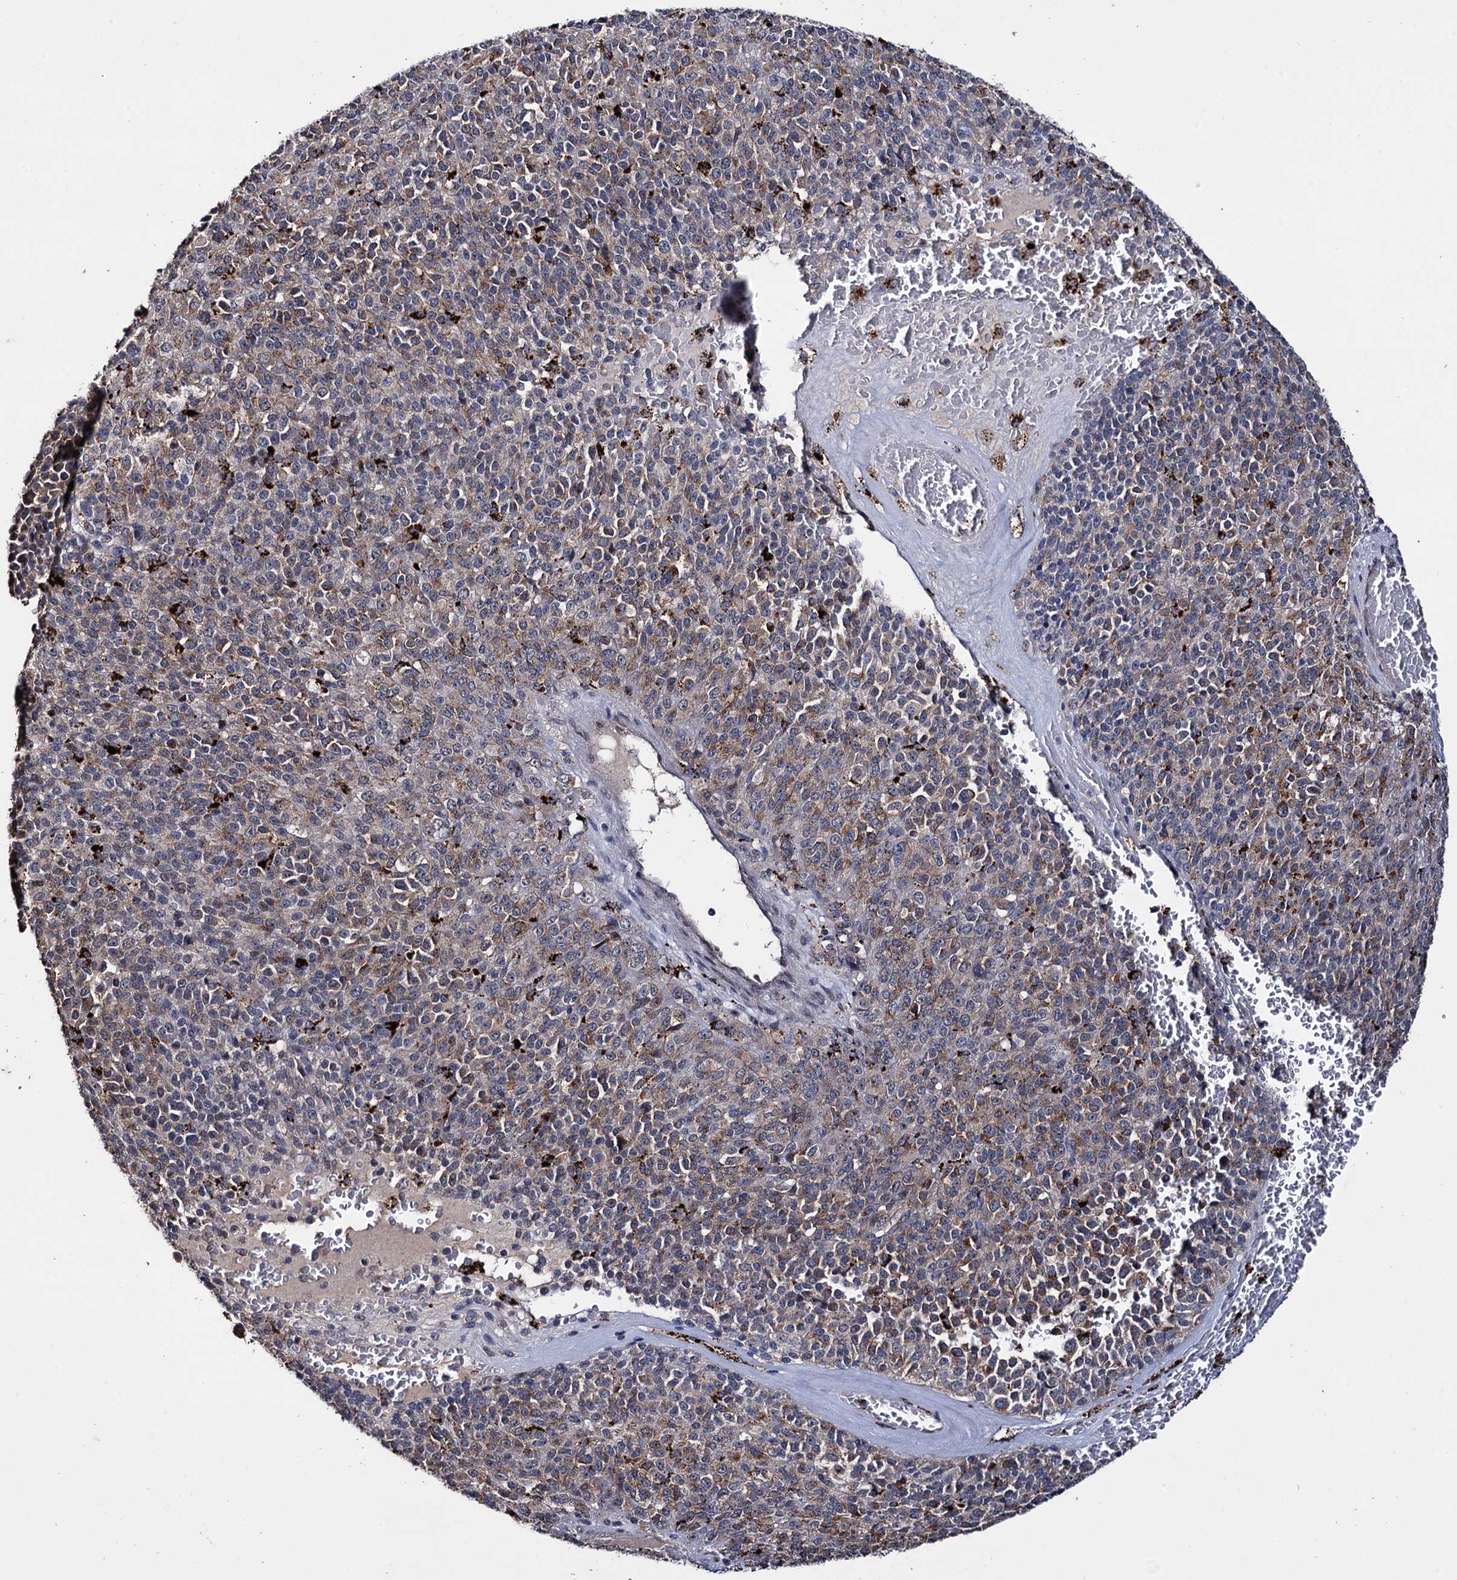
{"staining": {"intensity": "moderate", "quantity": "<25%", "location": "cytoplasmic/membranous"}, "tissue": "melanoma", "cell_type": "Tumor cells", "image_type": "cancer", "snomed": [{"axis": "morphology", "description": "Malignant melanoma, Metastatic site"}, {"axis": "topography", "description": "Brain"}], "caption": "IHC staining of malignant melanoma (metastatic site), which exhibits low levels of moderate cytoplasmic/membranous expression in about <25% of tumor cells indicating moderate cytoplasmic/membranous protein staining. The staining was performed using DAB (brown) for protein detection and nuclei were counterstained in hematoxylin (blue).", "gene": "MICAL2", "patient": {"sex": "female", "age": 56}}